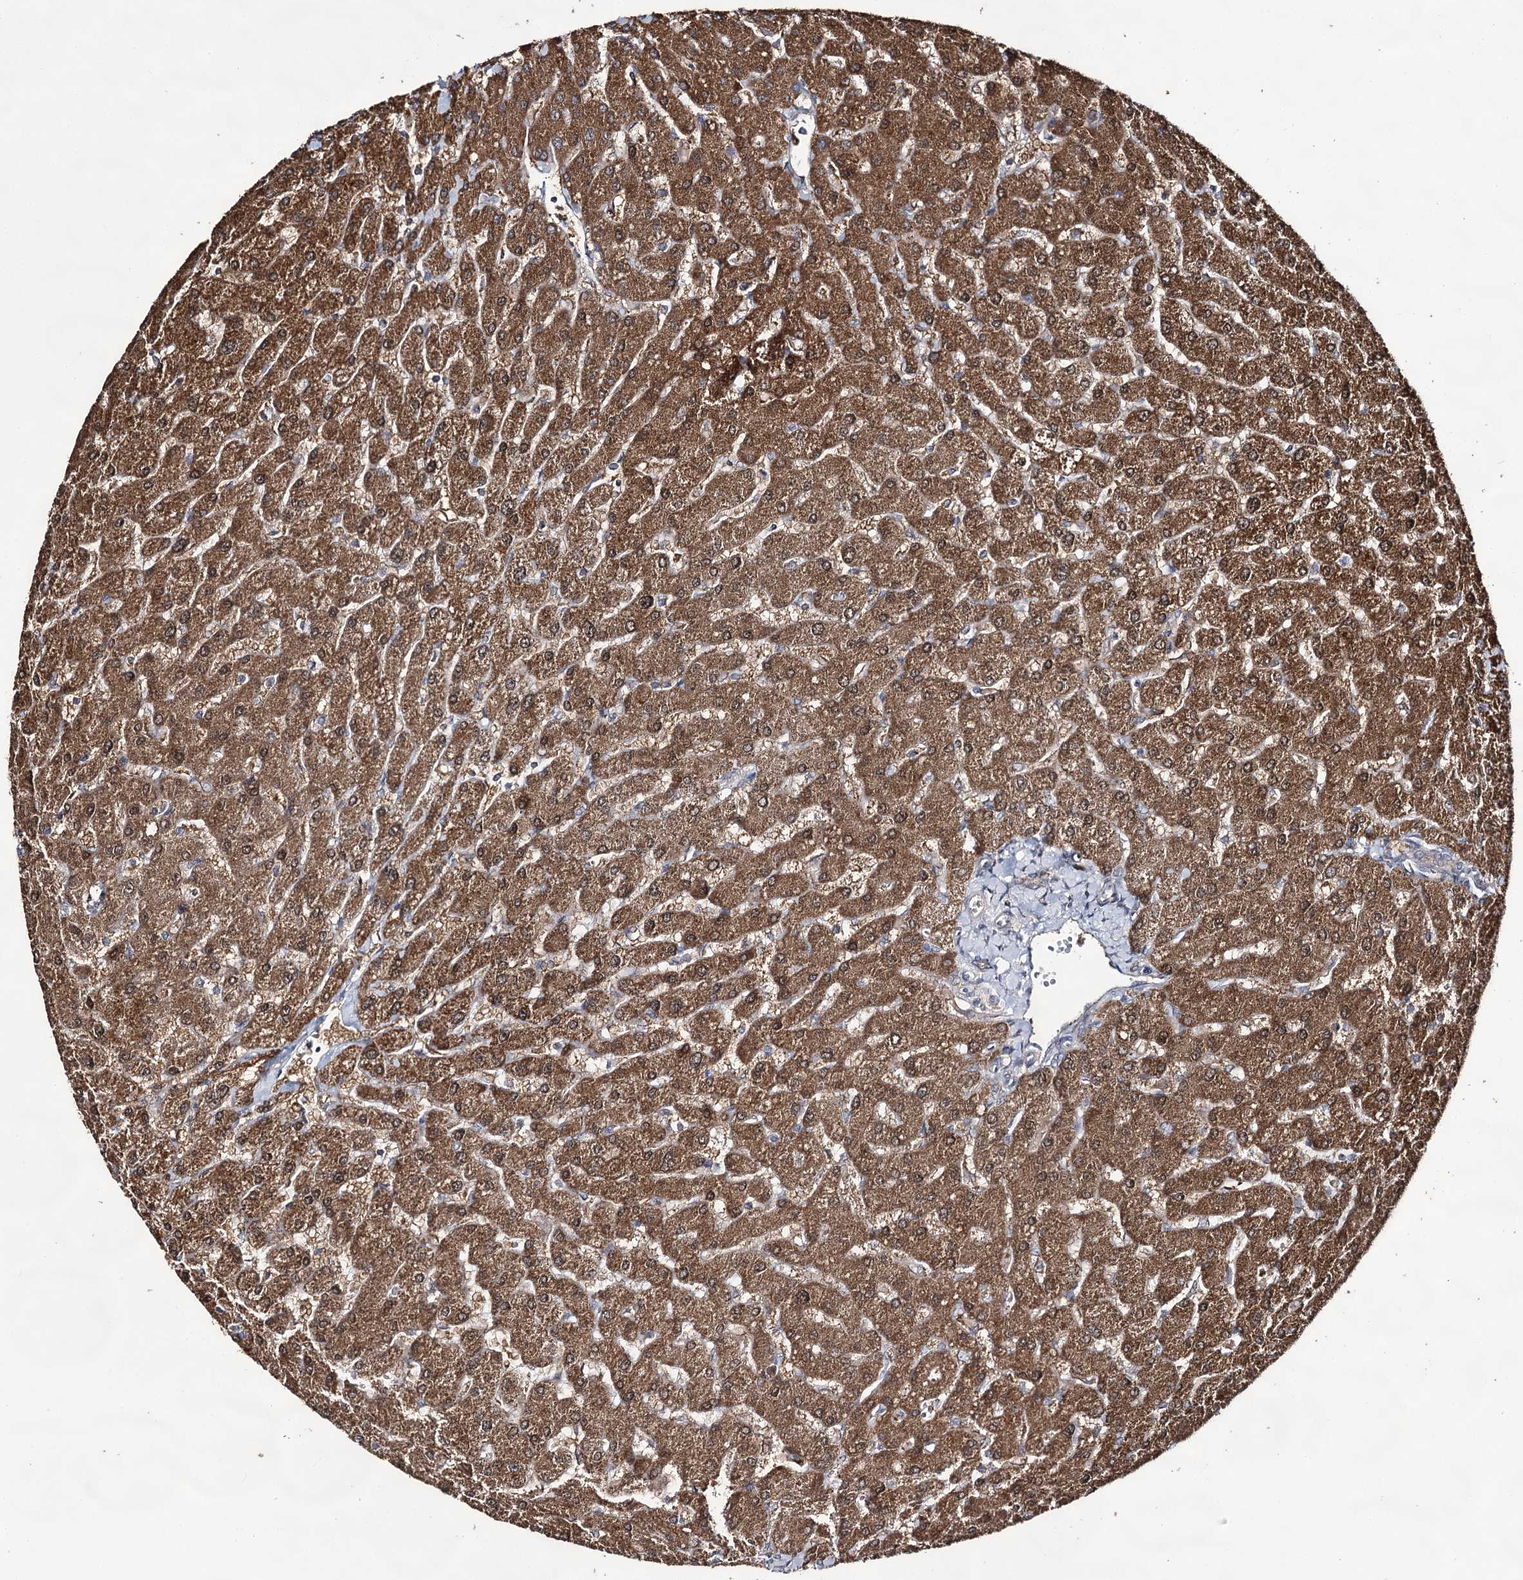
{"staining": {"intensity": "negative", "quantity": "none", "location": "none"}, "tissue": "liver", "cell_type": "Cholangiocytes", "image_type": "normal", "snomed": [{"axis": "morphology", "description": "Normal tissue, NOS"}, {"axis": "topography", "description": "Liver"}], "caption": "Cholangiocytes are negative for brown protein staining in unremarkable liver. (DAB (3,3'-diaminobenzidine) immunohistochemistry (IHC), high magnification).", "gene": "ACTR6", "patient": {"sex": "male", "age": 55}}